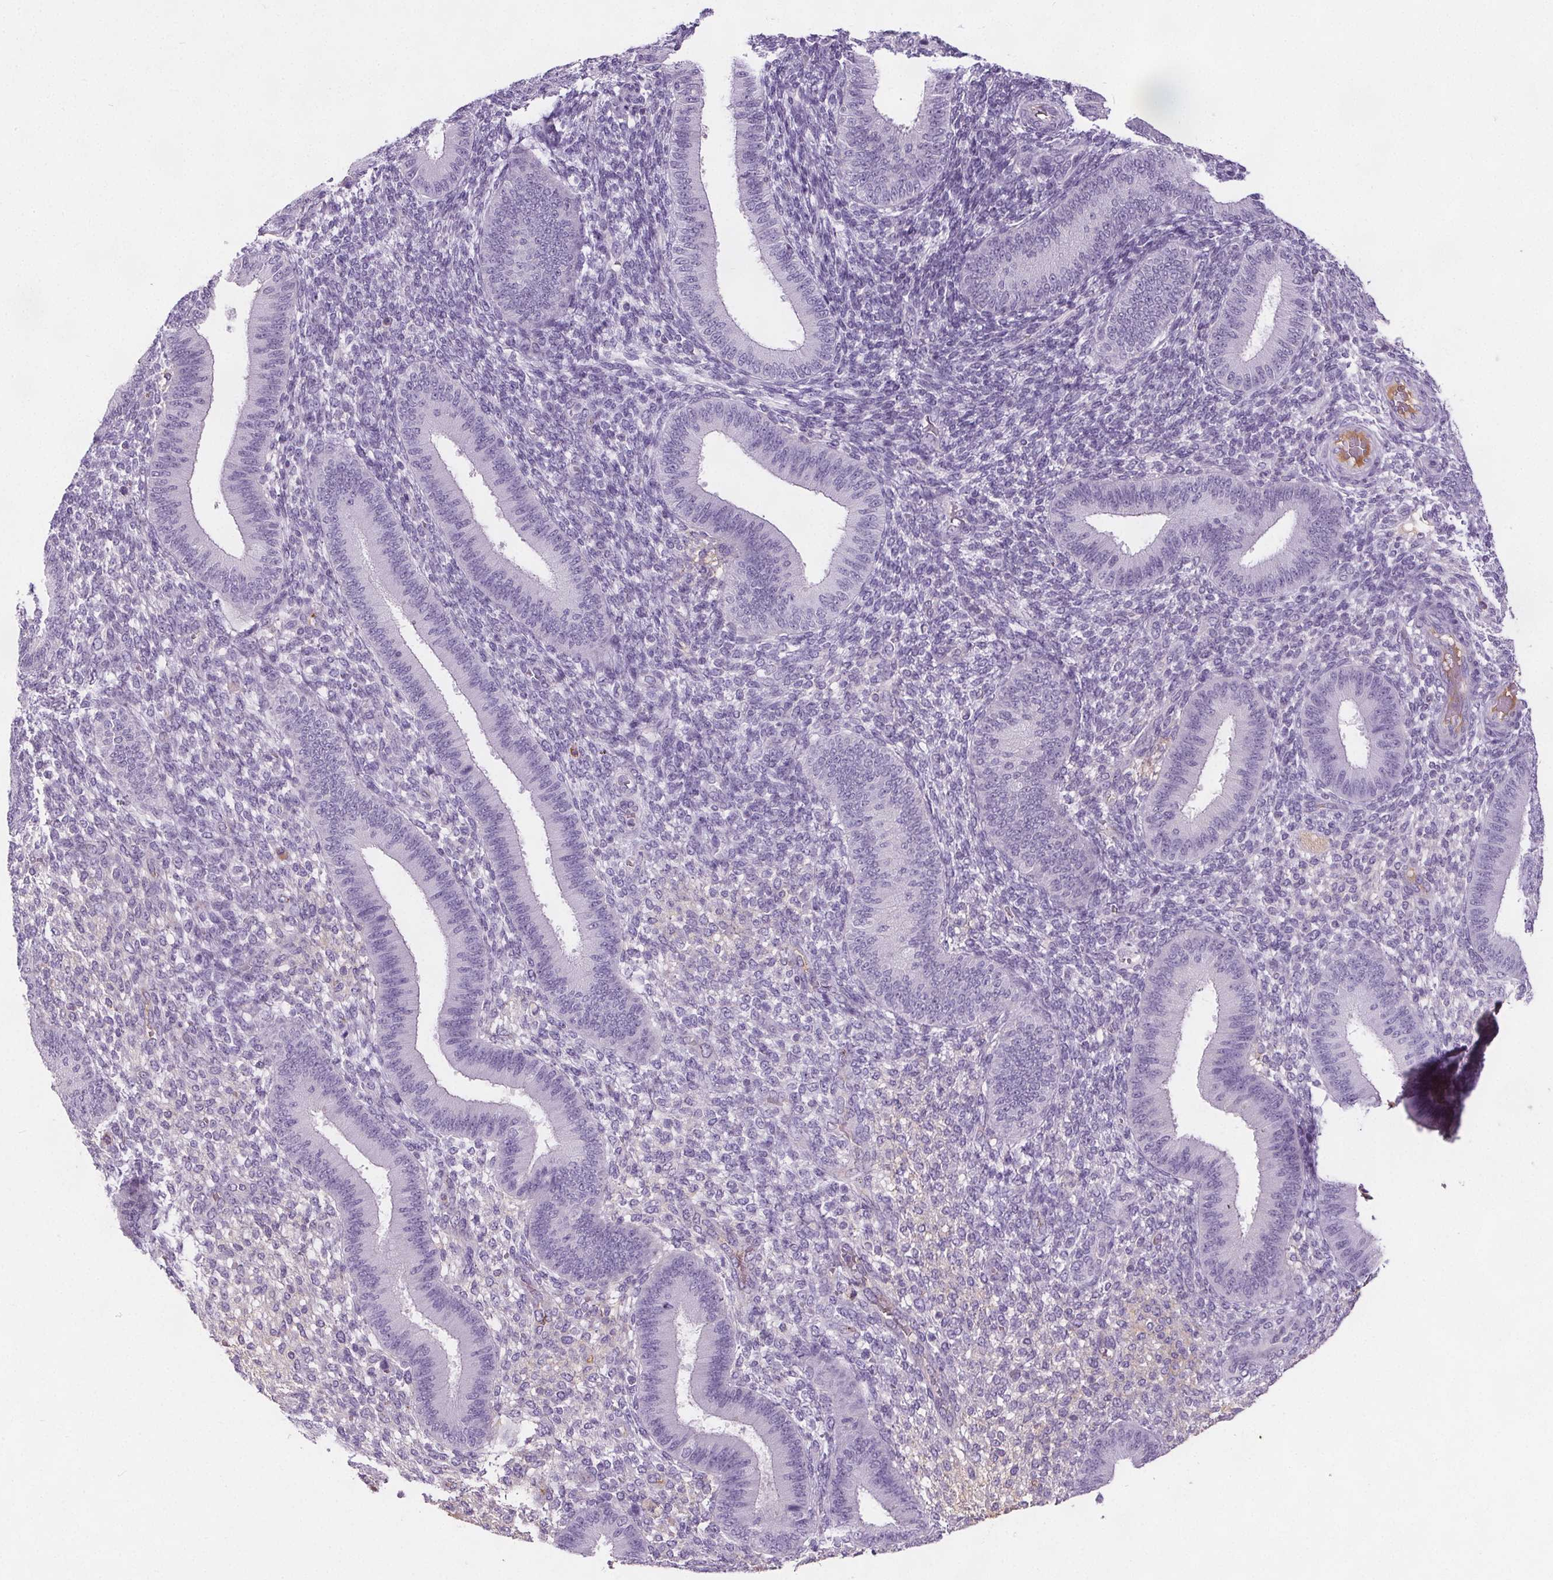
{"staining": {"intensity": "negative", "quantity": "none", "location": "none"}, "tissue": "endometrium", "cell_type": "Cells in endometrial stroma", "image_type": "normal", "snomed": [{"axis": "morphology", "description": "Normal tissue, NOS"}, {"axis": "topography", "description": "Endometrium"}], "caption": "Normal endometrium was stained to show a protein in brown. There is no significant expression in cells in endometrial stroma. (Stains: DAB (3,3'-diaminobenzidine) immunohistochemistry with hematoxylin counter stain, Microscopy: brightfield microscopy at high magnification).", "gene": "CD5L", "patient": {"sex": "female", "age": 39}}